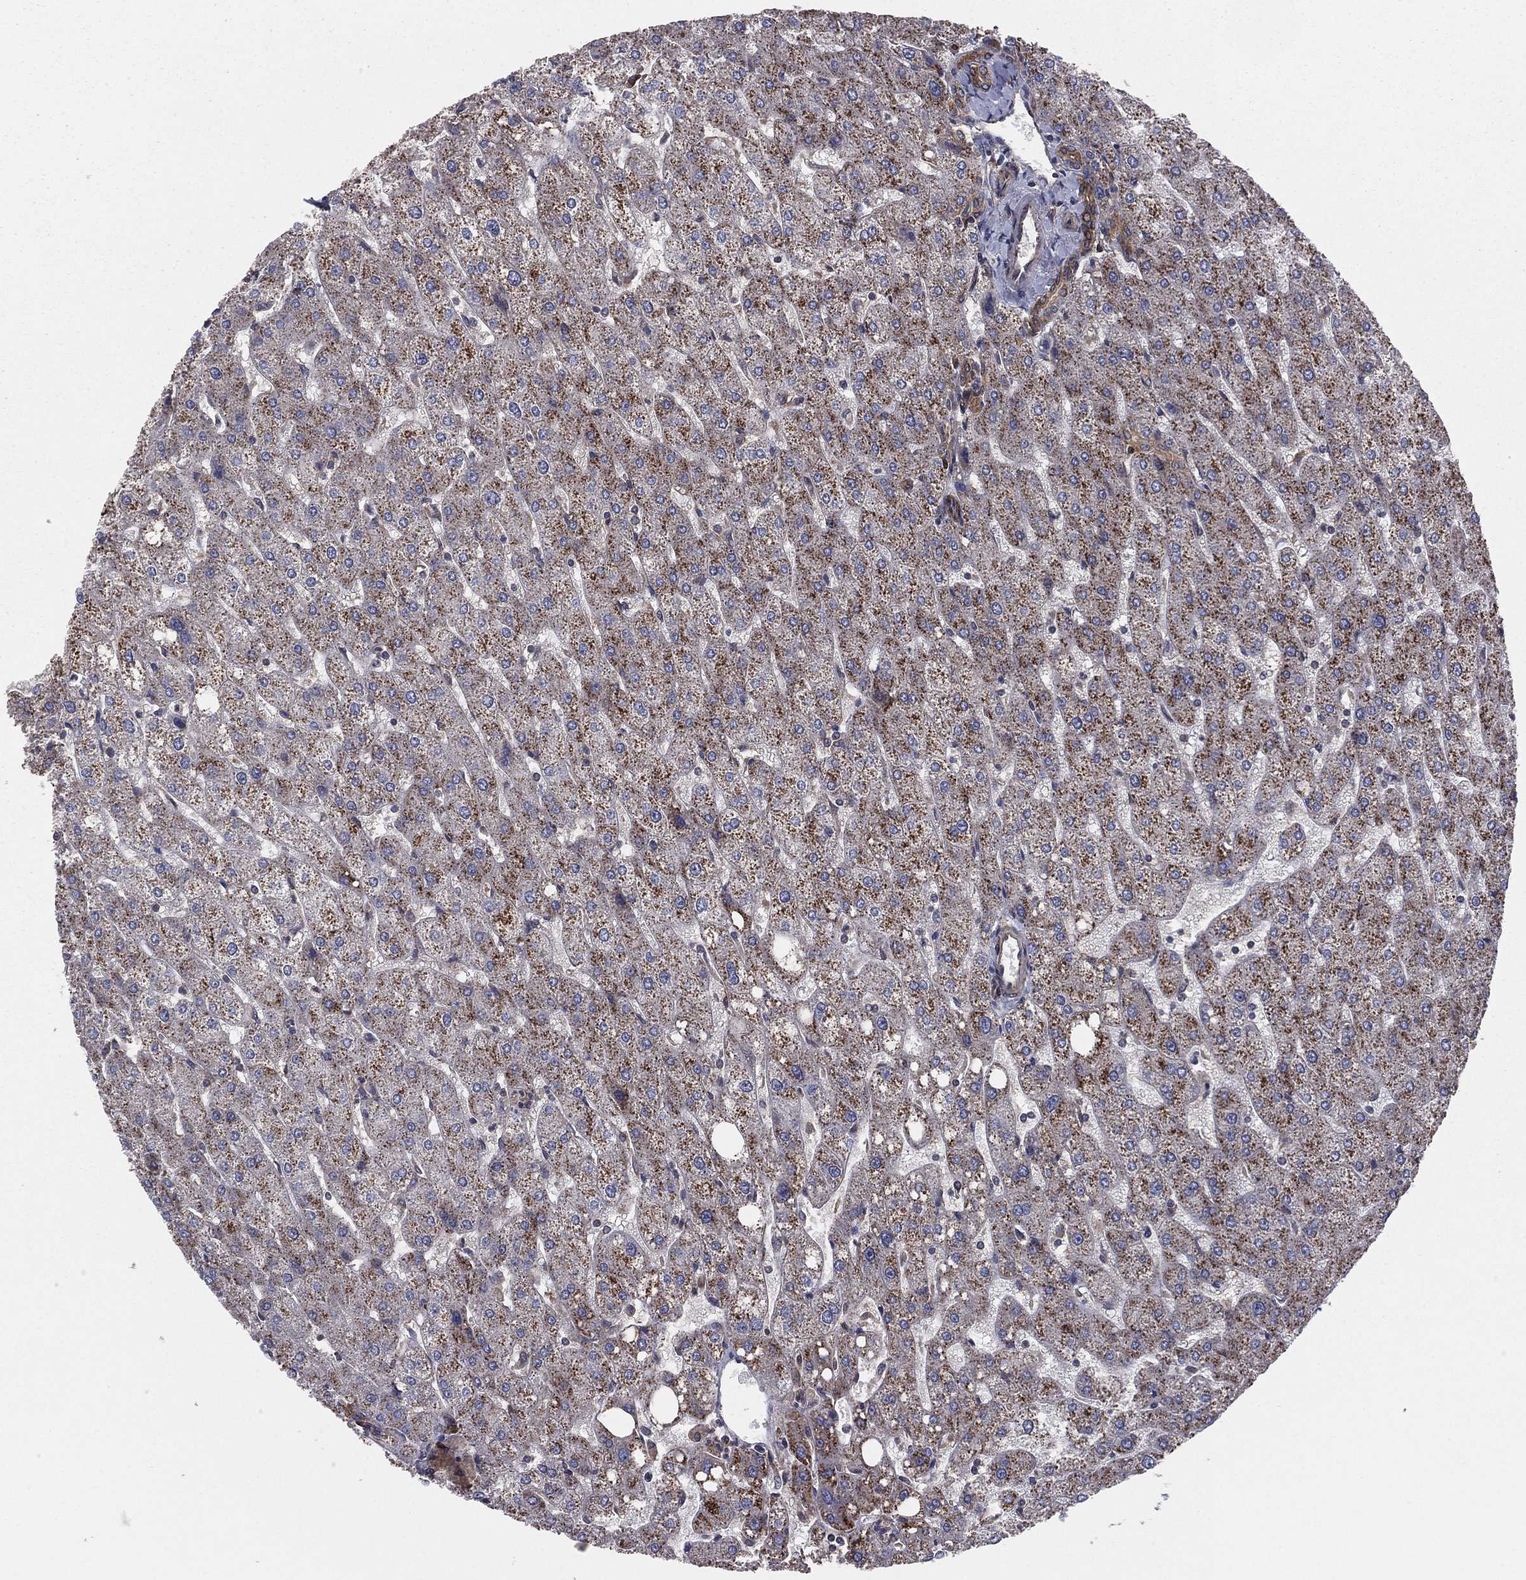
{"staining": {"intensity": "moderate", "quantity": ">75%", "location": "cytoplasmic/membranous"}, "tissue": "liver", "cell_type": "Cholangiocytes", "image_type": "normal", "snomed": [{"axis": "morphology", "description": "Normal tissue, NOS"}, {"axis": "topography", "description": "Liver"}], "caption": "Immunohistochemistry image of unremarkable liver: liver stained using IHC shows medium levels of moderate protein expression localized specifically in the cytoplasmic/membranous of cholangiocytes, appearing as a cytoplasmic/membranous brown color.", "gene": "CERT1", "patient": {"sex": "male", "age": 67}}